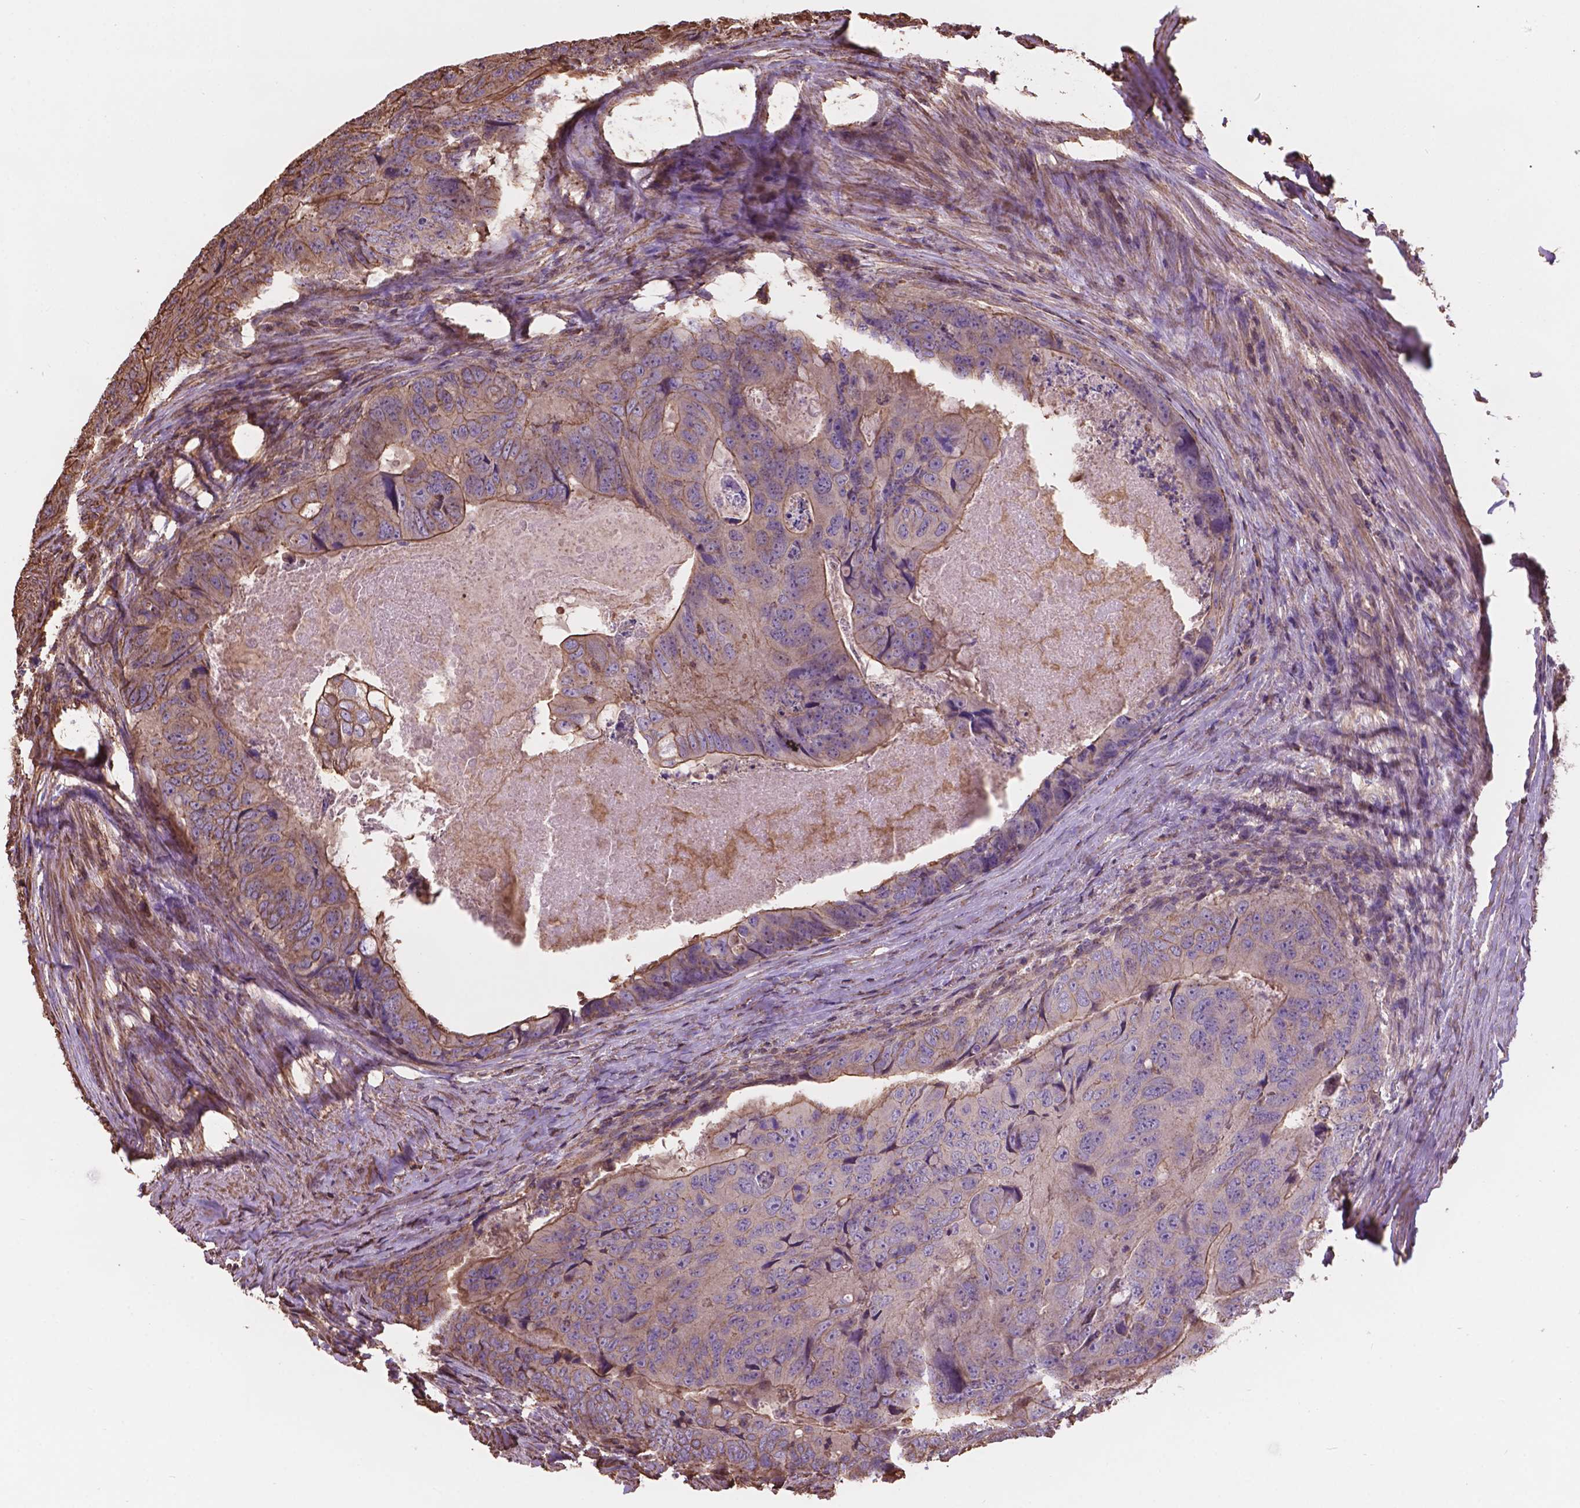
{"staining": {"intensity": "moderate", "quantity": "25%-75%", "location": "cytoplasmic/membranous"}, "tissue": "colorectal cancer", "cell_type": "Tumor cells", "image_type": "cancer", "snomed": [{"axis": "morphology", "description": "Adenocarcinoma, NOS"}, {"axis": "topography", "description": "Colon"}], "caption": "DAB immunohistochemical staining of human adenocarcinoma (colorectal) displays moderate cytoplasmic/membranous protein staining in approximately 25%-75% of tumor cells.", "gene": "NIPA2", "patient": {"sex": "male", "age": 79}}